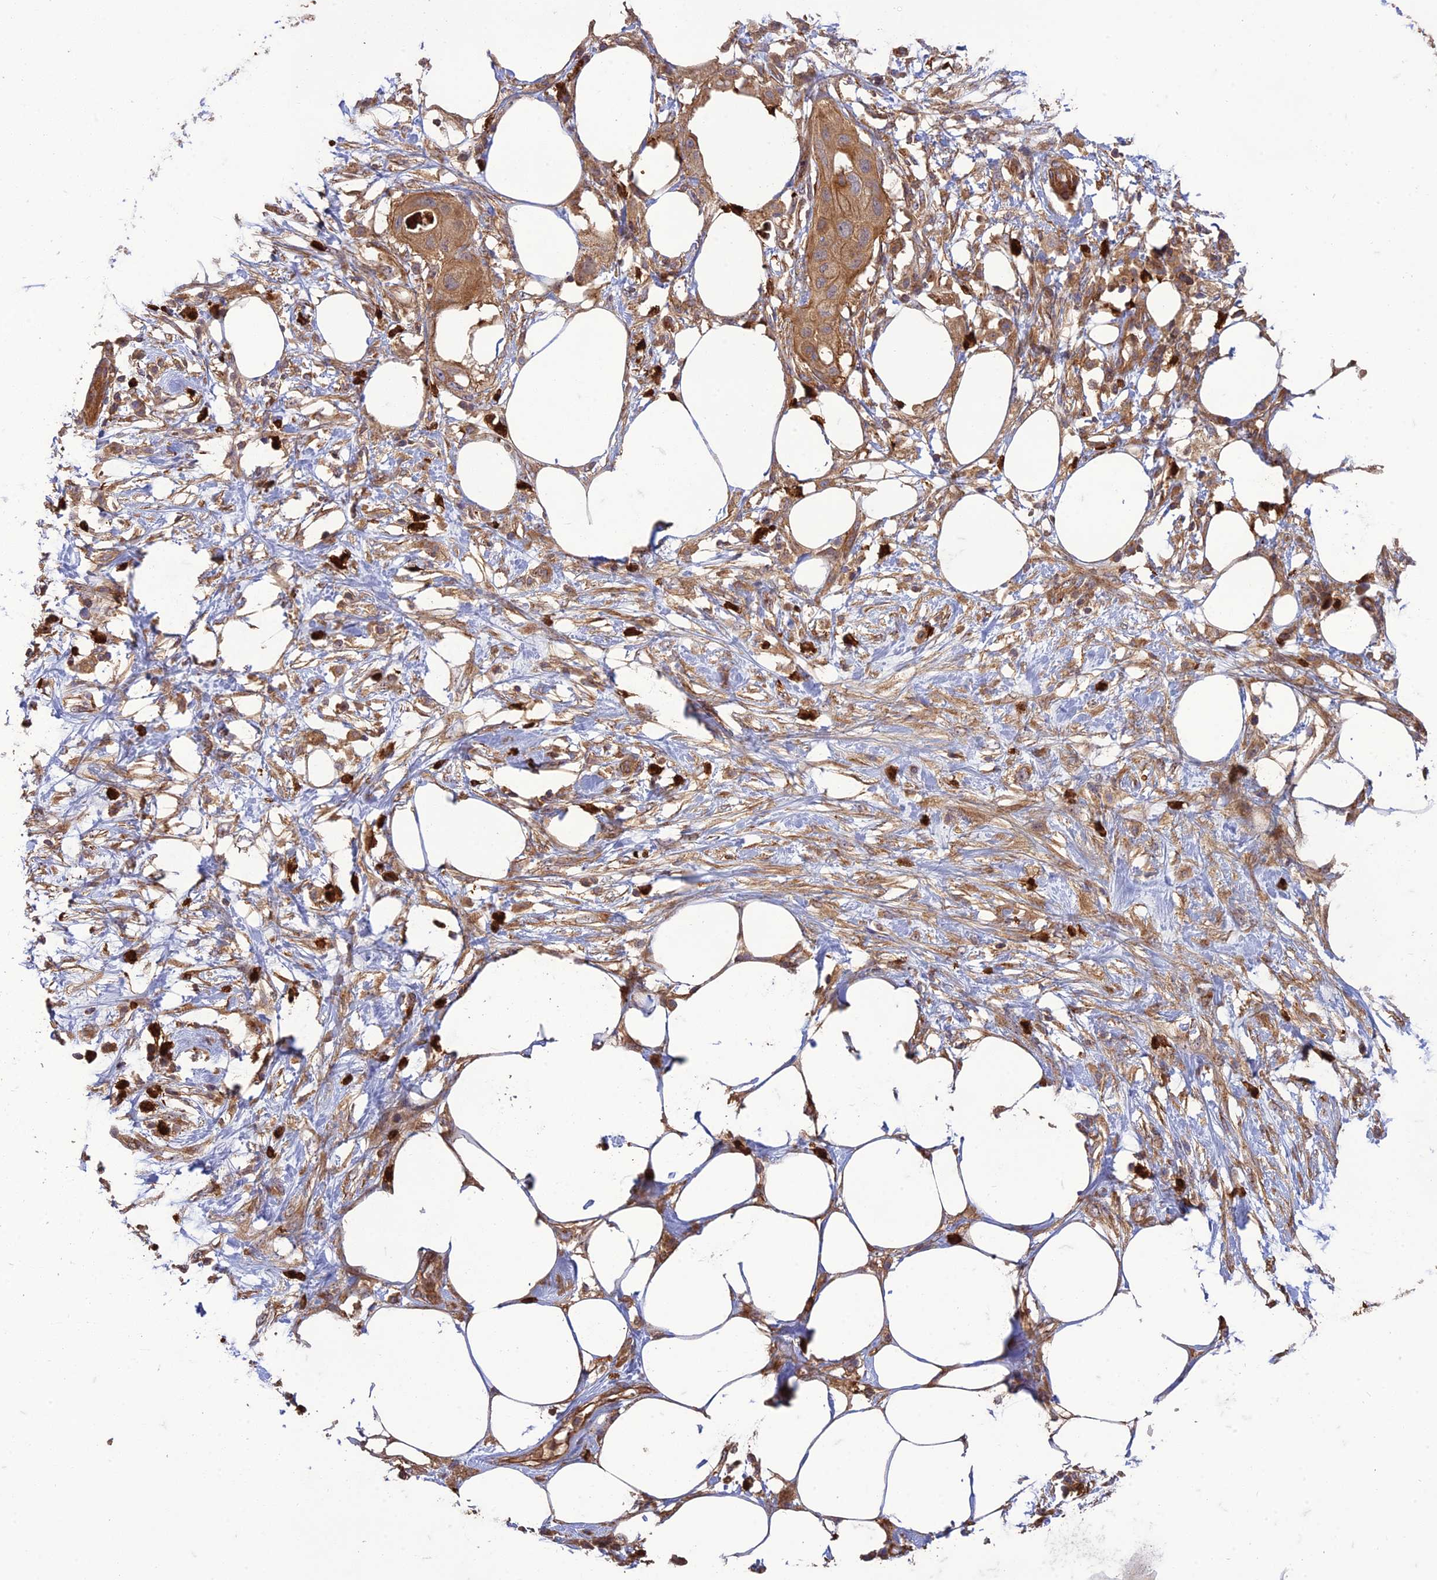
{"staining": {"intensity": "moderate", "quantity": ">75%", "location": "cytoplasmic/membranous"}, "tissue": "pancreatic cancer", "cell_type": "Tumor cells", "image_type": "cancer", "snomed": [{"axis": "morphology", "description": "Adenocarcinoma, NOS"}, {"axis": "topography", "description": "Pancreas"}], "caption": "IHC (DAB) staining of pancreatic adenocarcinoma reveals moderate cytoplasmic/membranous protein expression in approximately >75% of tumor cells.", "gene": "TMEM131L", "patient": {"sex": "male", "age": 68}}